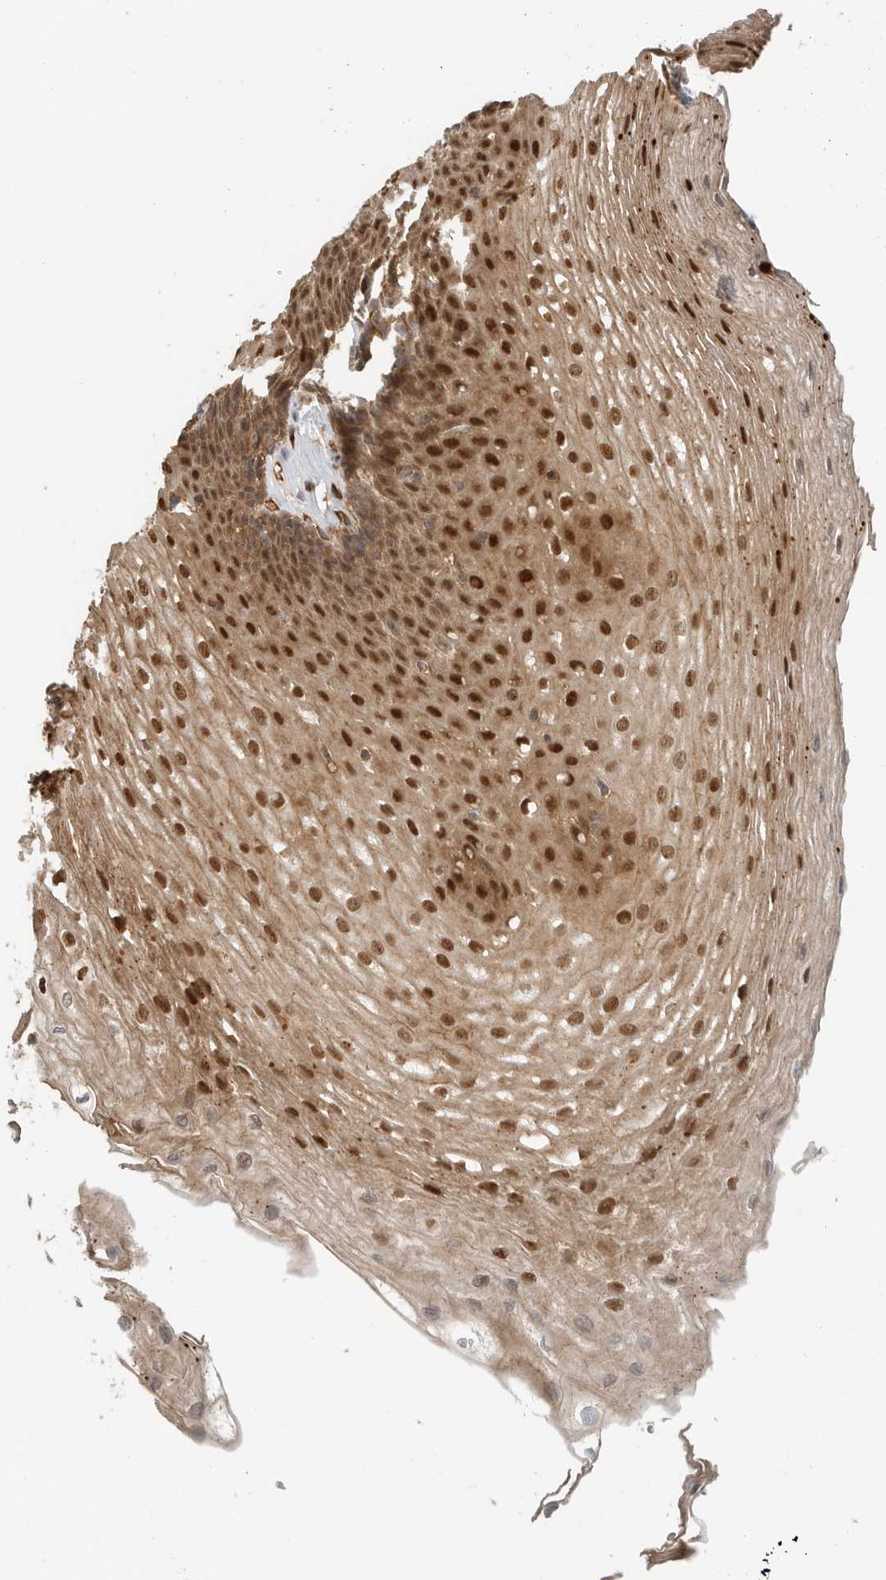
{"staining": {"intensity": "strong", "quantity": ">75%", "location": "cytoplasmic/membranous,nuclear"}, "tissue": "esophagus", "cell_type": "Squamous epithelial cells", "image_type": "normal", "snomed": [{"axis": "morphology", "description": "Normal tissue, NOS"}, {"axis": "topography", "description": "Esophagus"}], "caption": "A micrograph of esophagus stained for a protein shows strong cytoplasmic/membranous,nuclear brown staining in squamous epithelial cells.", "gene": "STRAP", "patient": {"sex": "female", "age": 66}}